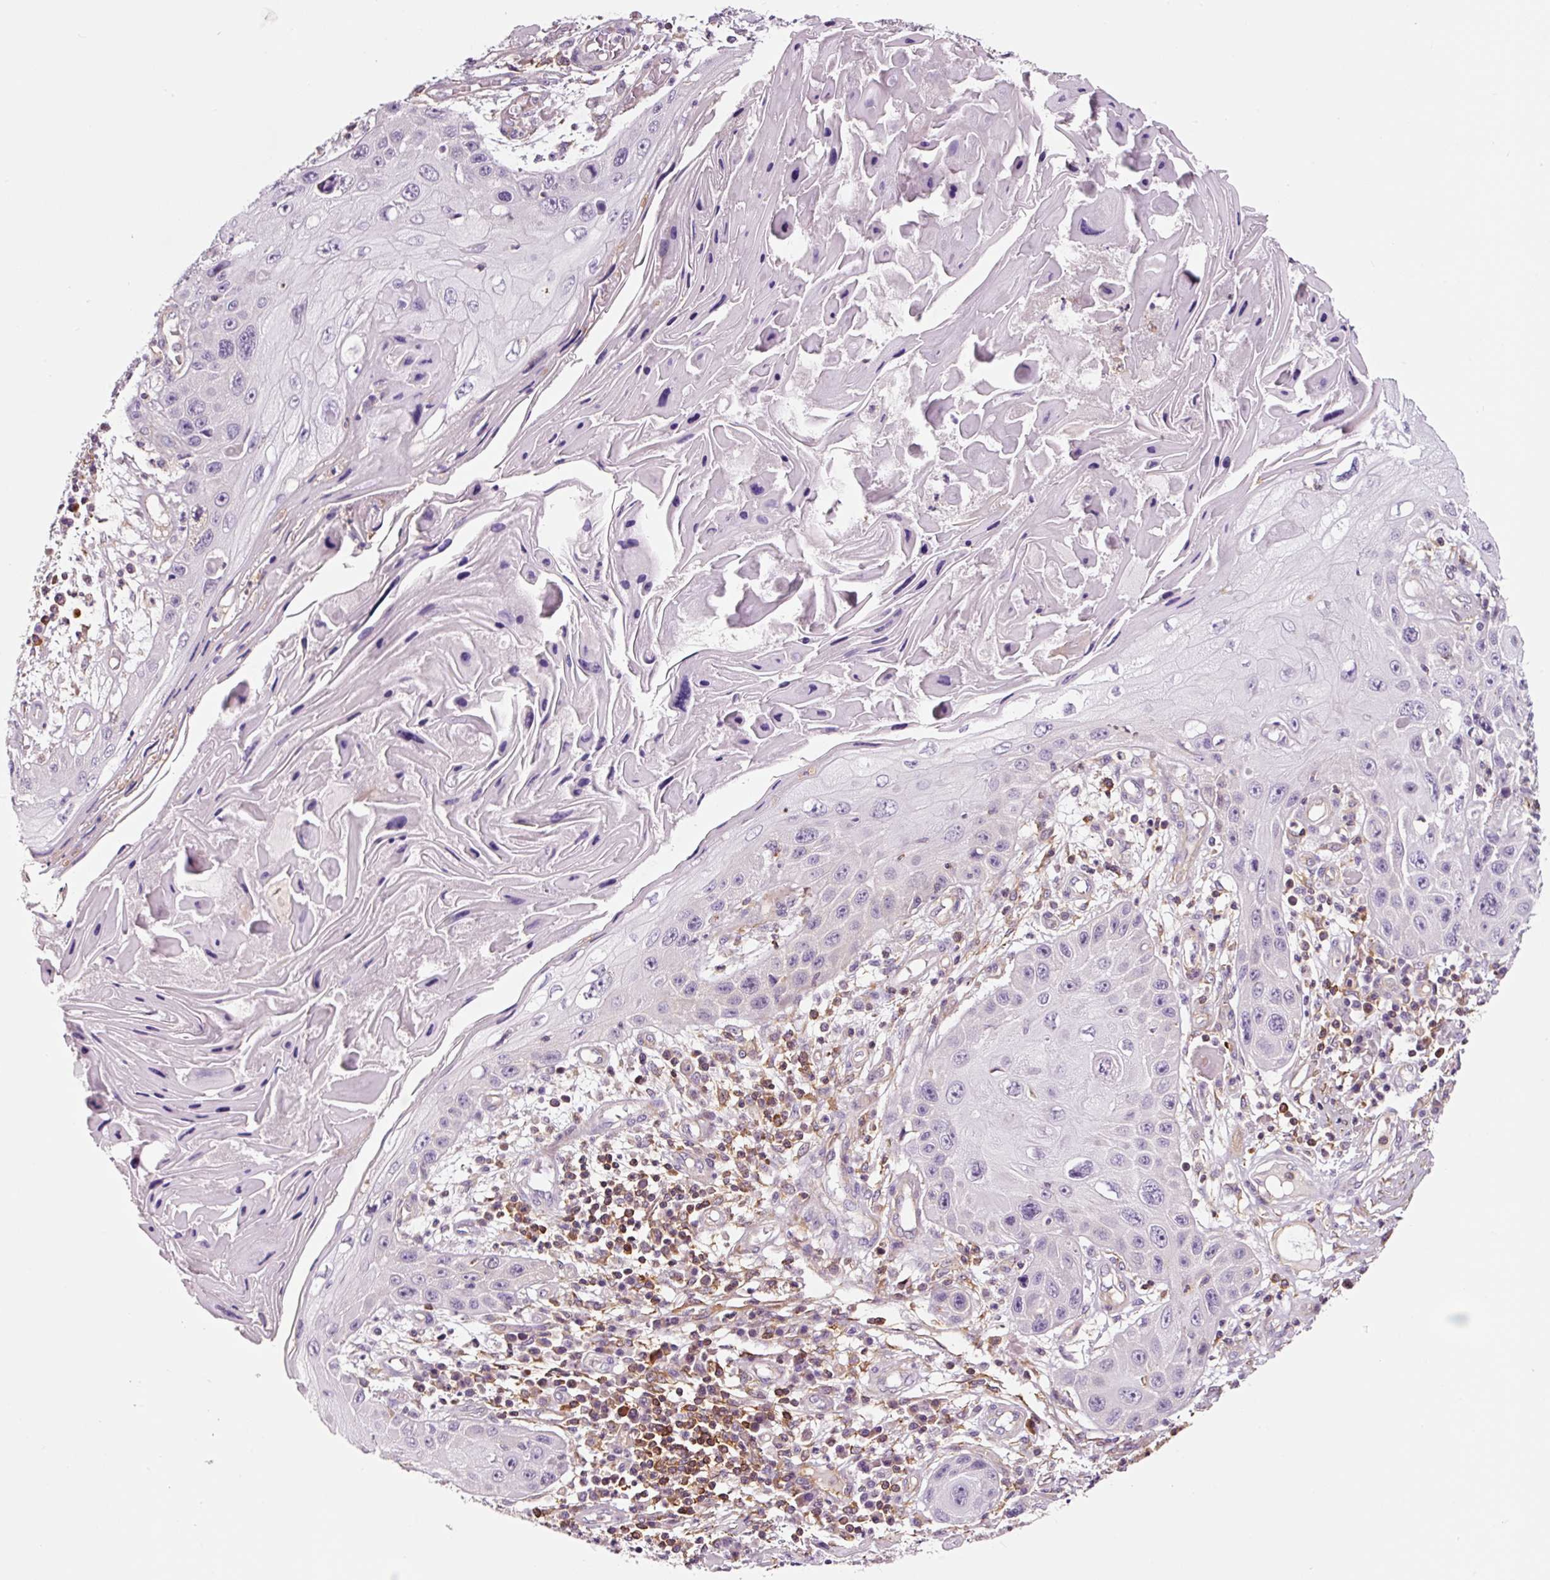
{"staining": {"intensity": "negative", "quantity": "none", "location": "none"}, "tissue": "skin cancer", "cell_type": "Tumor cells", "image_type": "cancer", "snomed": [{"axis": "morphology", "description": "Squamous cell carcinoma, NOS"}, {"axis": "topography", "description": "Skin"}, {"axis": "topography", "description": "Vulva"}], "caption": "Histopathology image shows no protein positivity in tumor cells of squamous cell carcinoma (skin) tissue. Nuclei are stained in blue.", "gene": "ADD3", "patient": {"sex": "female", "age": 44}}